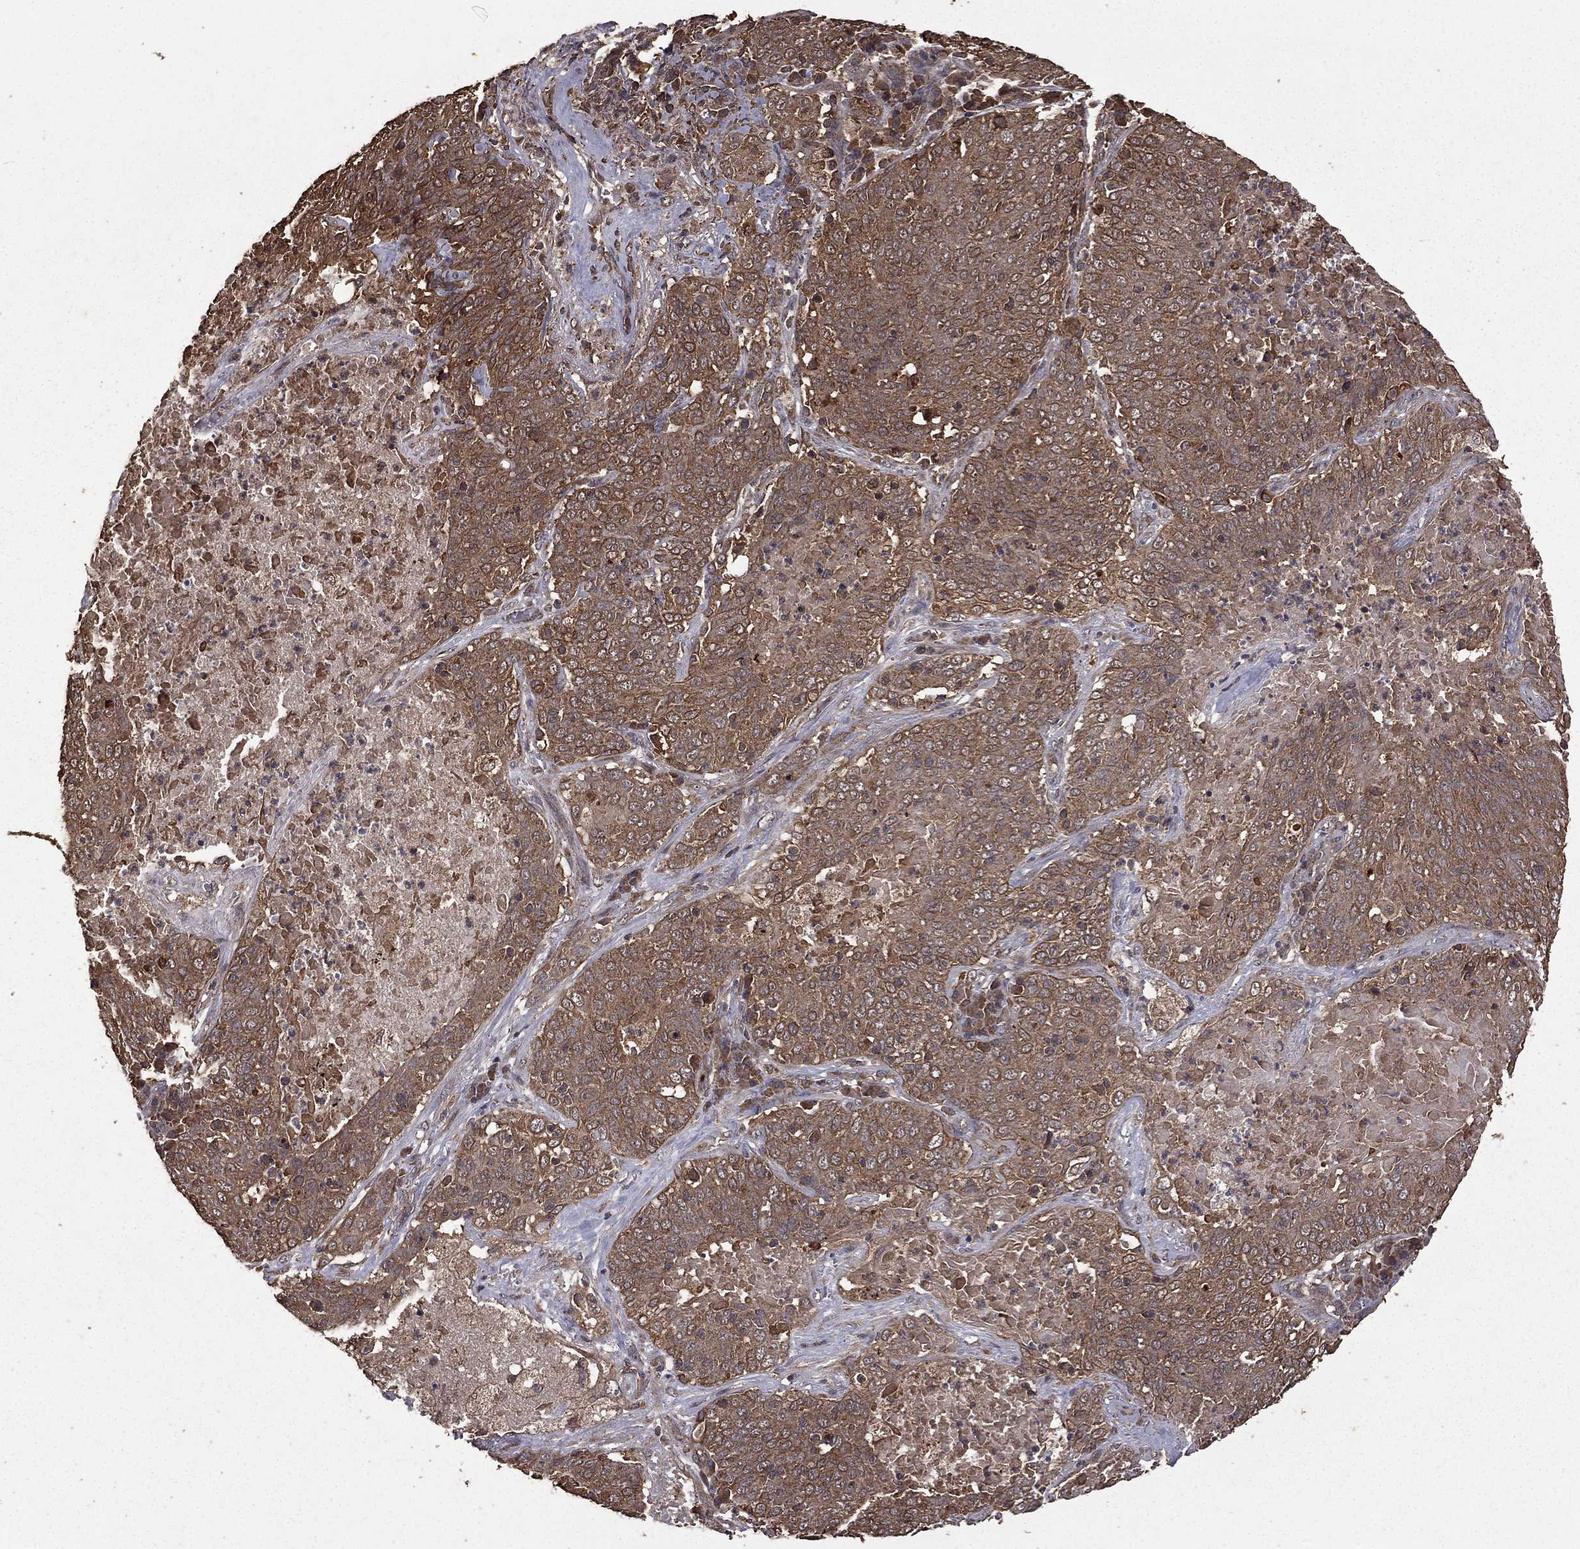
{"staining": {"intensity": "moderate", "quantity": "25%-75%", "location": "cytoplasmic/membranous"}, "tissue": "lung cancer", "cell_type": "Tumor cells", "image_type": "cancer", "snomed": [{"axis": "morphology", "description": "Squamous cell carcinoma, NOS"}, {"axis": "topography", "description": "Lung"}], "caption": "Human squamous cell carcinoma (lung) stained with a brown dye shows moderate cytoplasmic/membranous positive expression in about 25%-75% of tumor cells.", "gene": "BIRC6", "patient": {"sex": "male", "age": 82}}